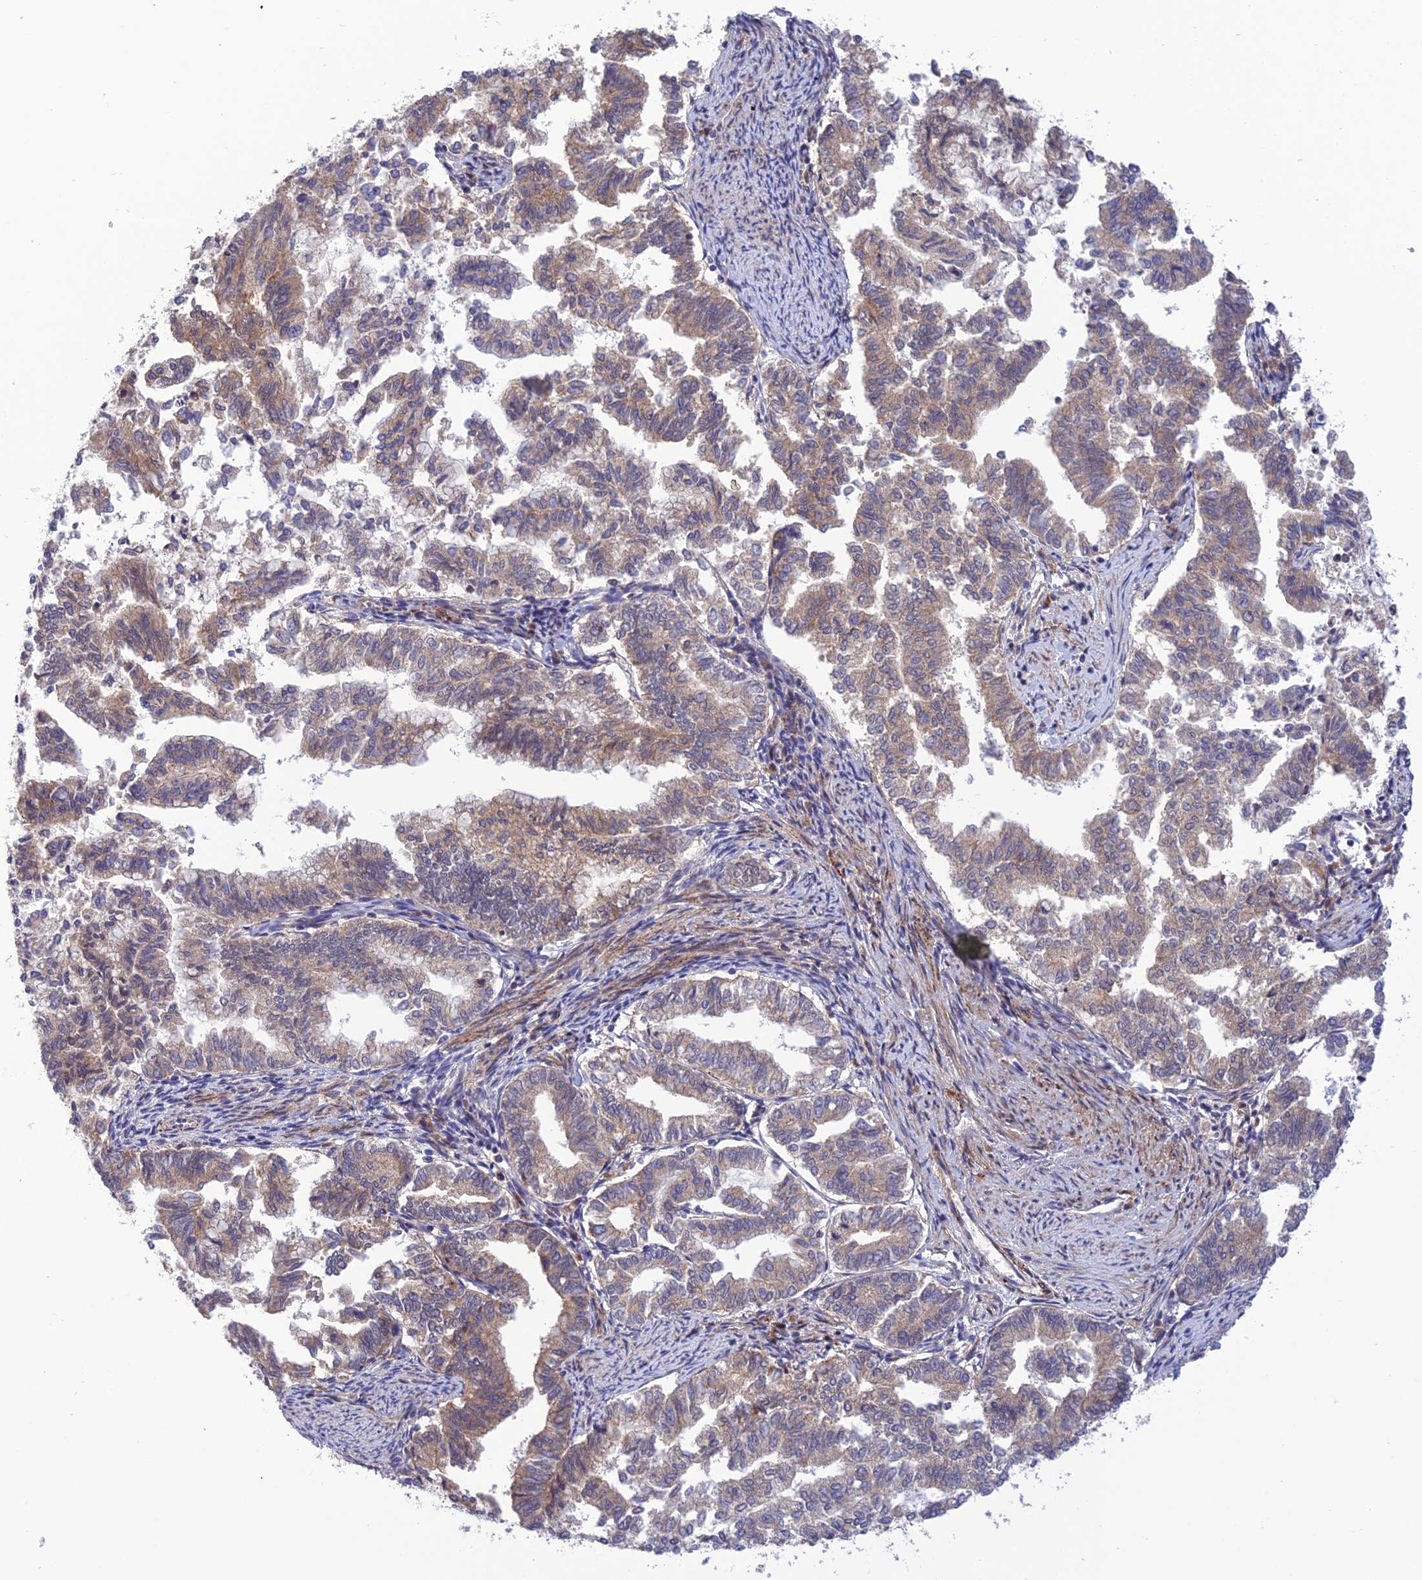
{"staining": {"intensity": "moderate", "quantity": "<25%", "location": "cytoplasmic/membranous"}, "tissue": "endometrial cancer", "cell_type": "Tumor cells", "image_type": "cancer", "snomed": [{"axis": "morphology", "description": "Adenocarcinoma, NOS"}, {"axis": "topography", "description": "Endometrium"}], "caption": "Protein analysis of endometrial adenocarcinoma tissue shows moderate cytoplasmic/membranous positivity in about <25% of tumor cells. (brown staining indicates protein expression, while blue staining denotes nuclei).", "gene": "UROS", "patient": {"sex": "female", "age": 79}}